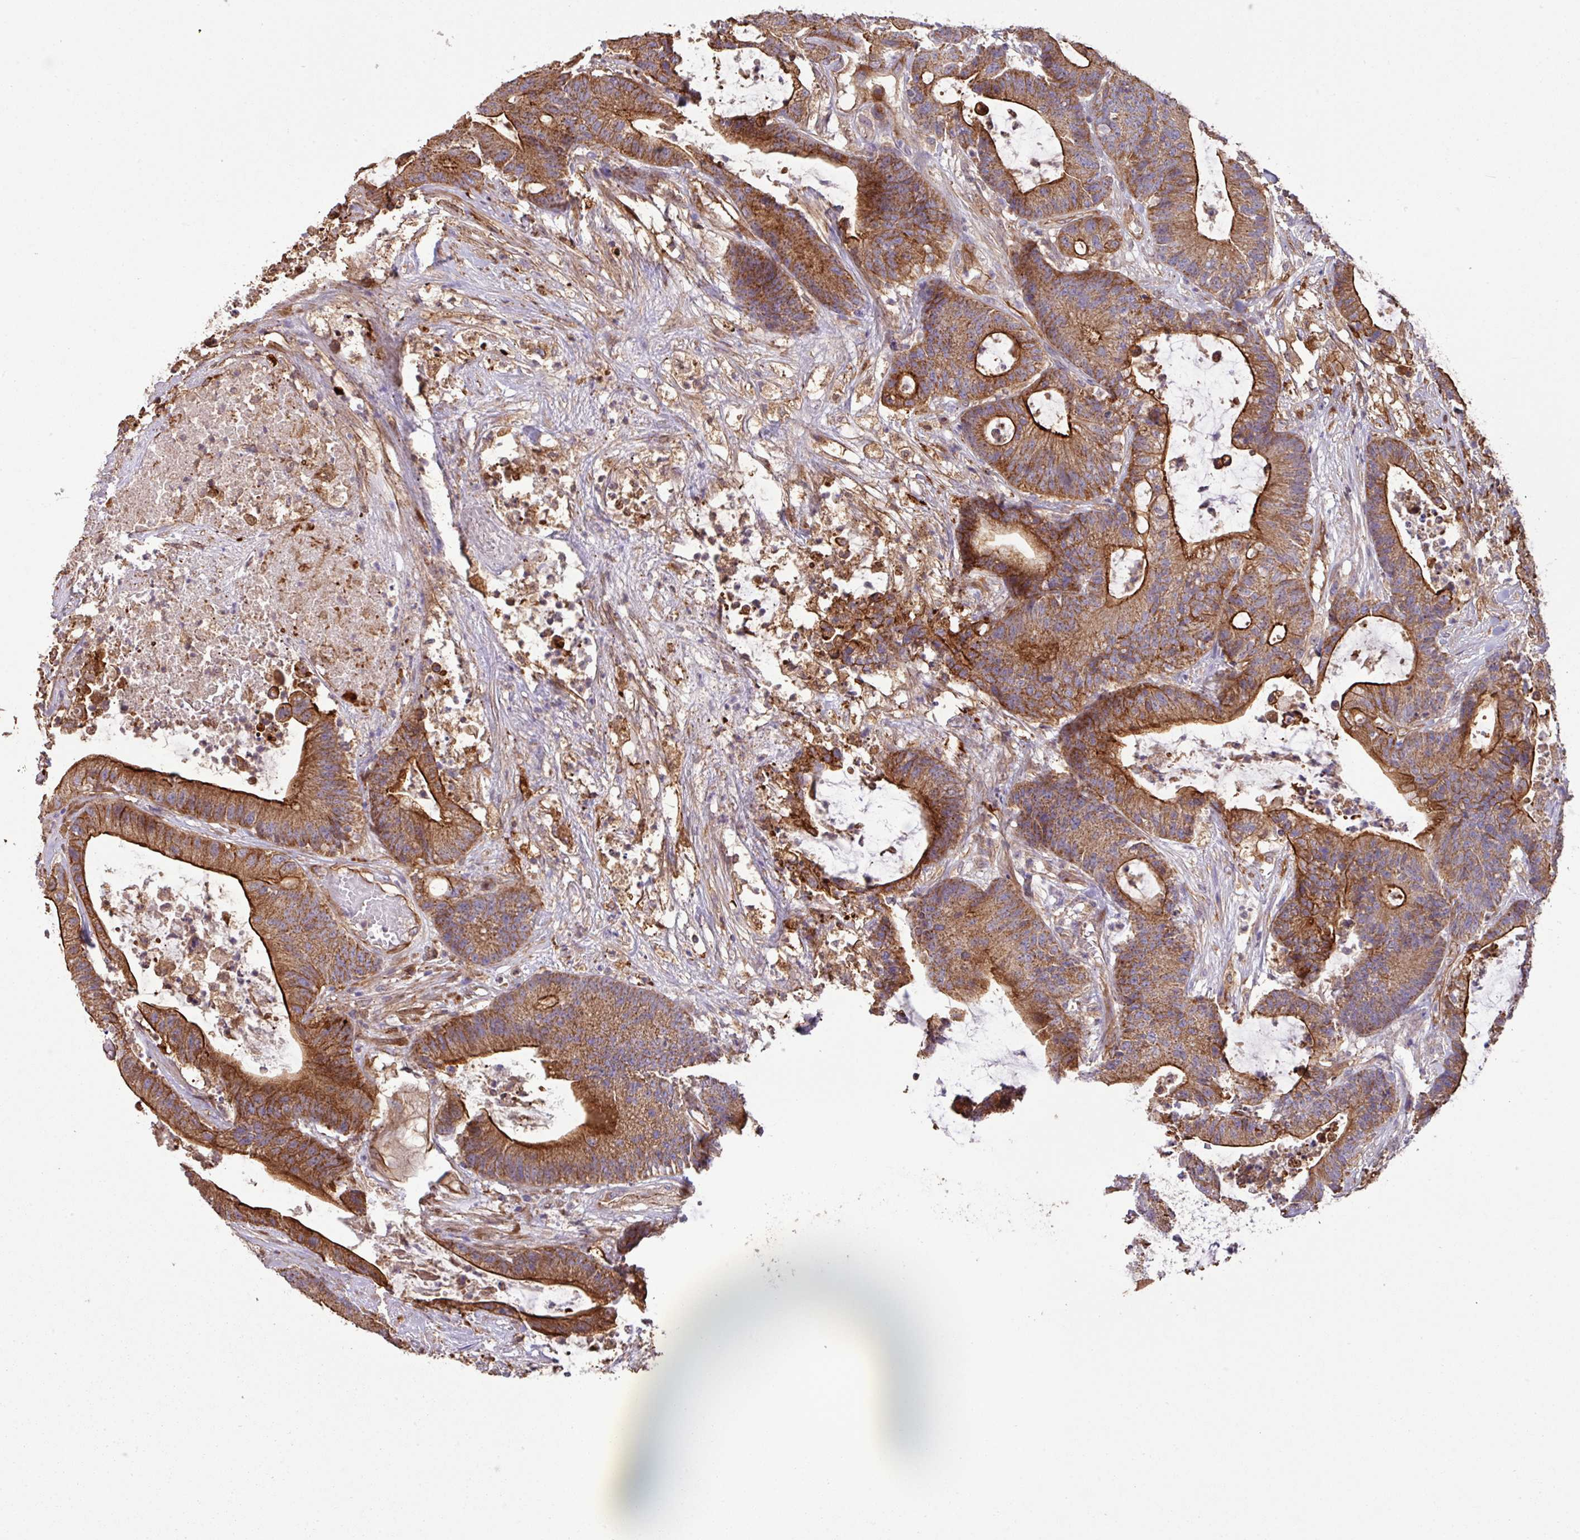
{"staining": {"intensity": "strong", "quantity": ">75%", "location": "cytoplasmic/membranous"}, "tissue": "colorectal cancer", "cell_type": "Tumor cells", "image_type": "cancer", "snomed": [{"axis": "morphology", "description": "Adenocarcinoma, NOS"}, {"axis": "topography", "description": "Colon"}], "caption": "Adenocarcinoma (colorectal) stained with a protein marker reveals strong staining in tumor cells.", "gene": "LRRC53", "patient": {"sex": "female", "age": 84}}